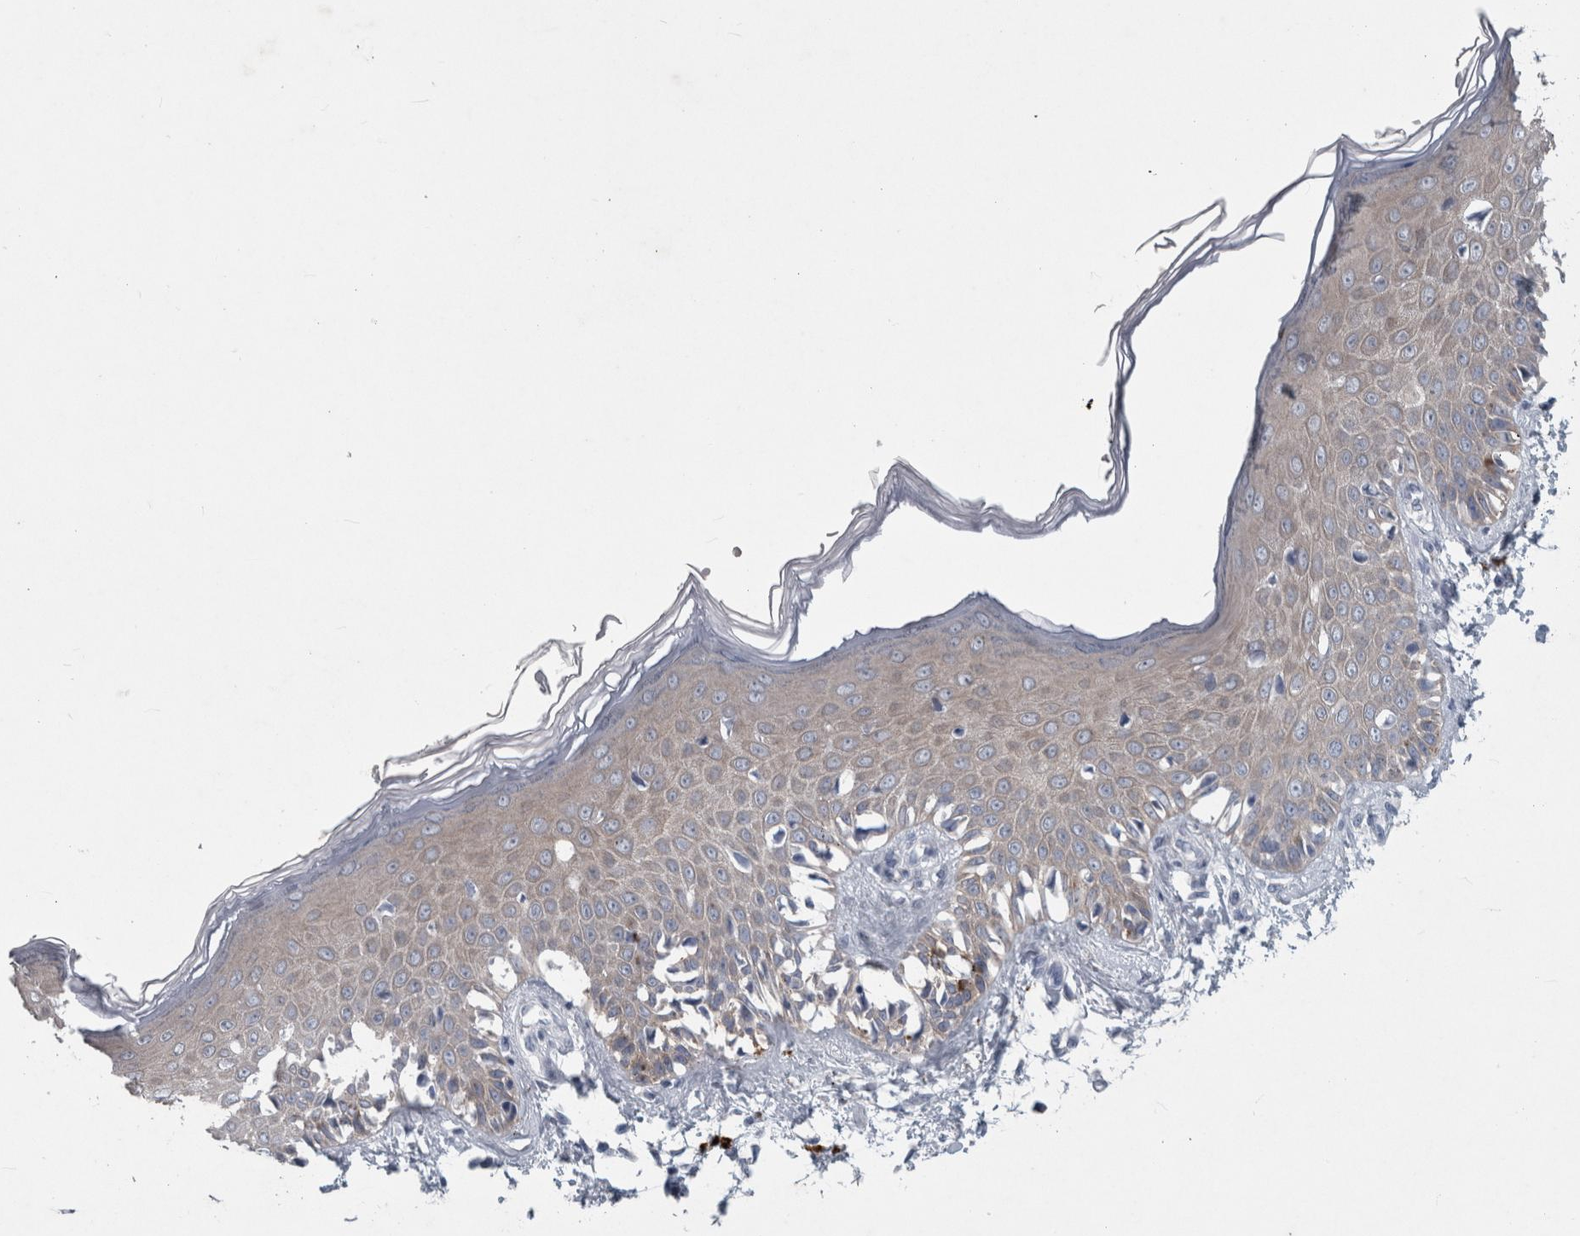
{"staining": {"intensity": "negative", "quantity": "none", "location": "none"}, "tissue": "skin", "cell_type": "Fibroblasts", "image_type": "normal", "snomed": [{"axis": "morphology", "description": "Normal tissue, NOS"}, {"axis": "morphology", "description": "Inflammation, NOS"}, {"axis": "topography", "description": "Skin"}], "caption": "High power microscopy photomicrograph of an immunohistochemistry (IHC) micrograph of benign skin, revealing no significant staining in fibroblasts. (Stains: DAB immunohistochemistry with hematoxylin counter stain, Microscopy: brightfield microscopy at high magnification).", "gene": "FAM83H", "patient": {"sex": "female", "age": 44}}